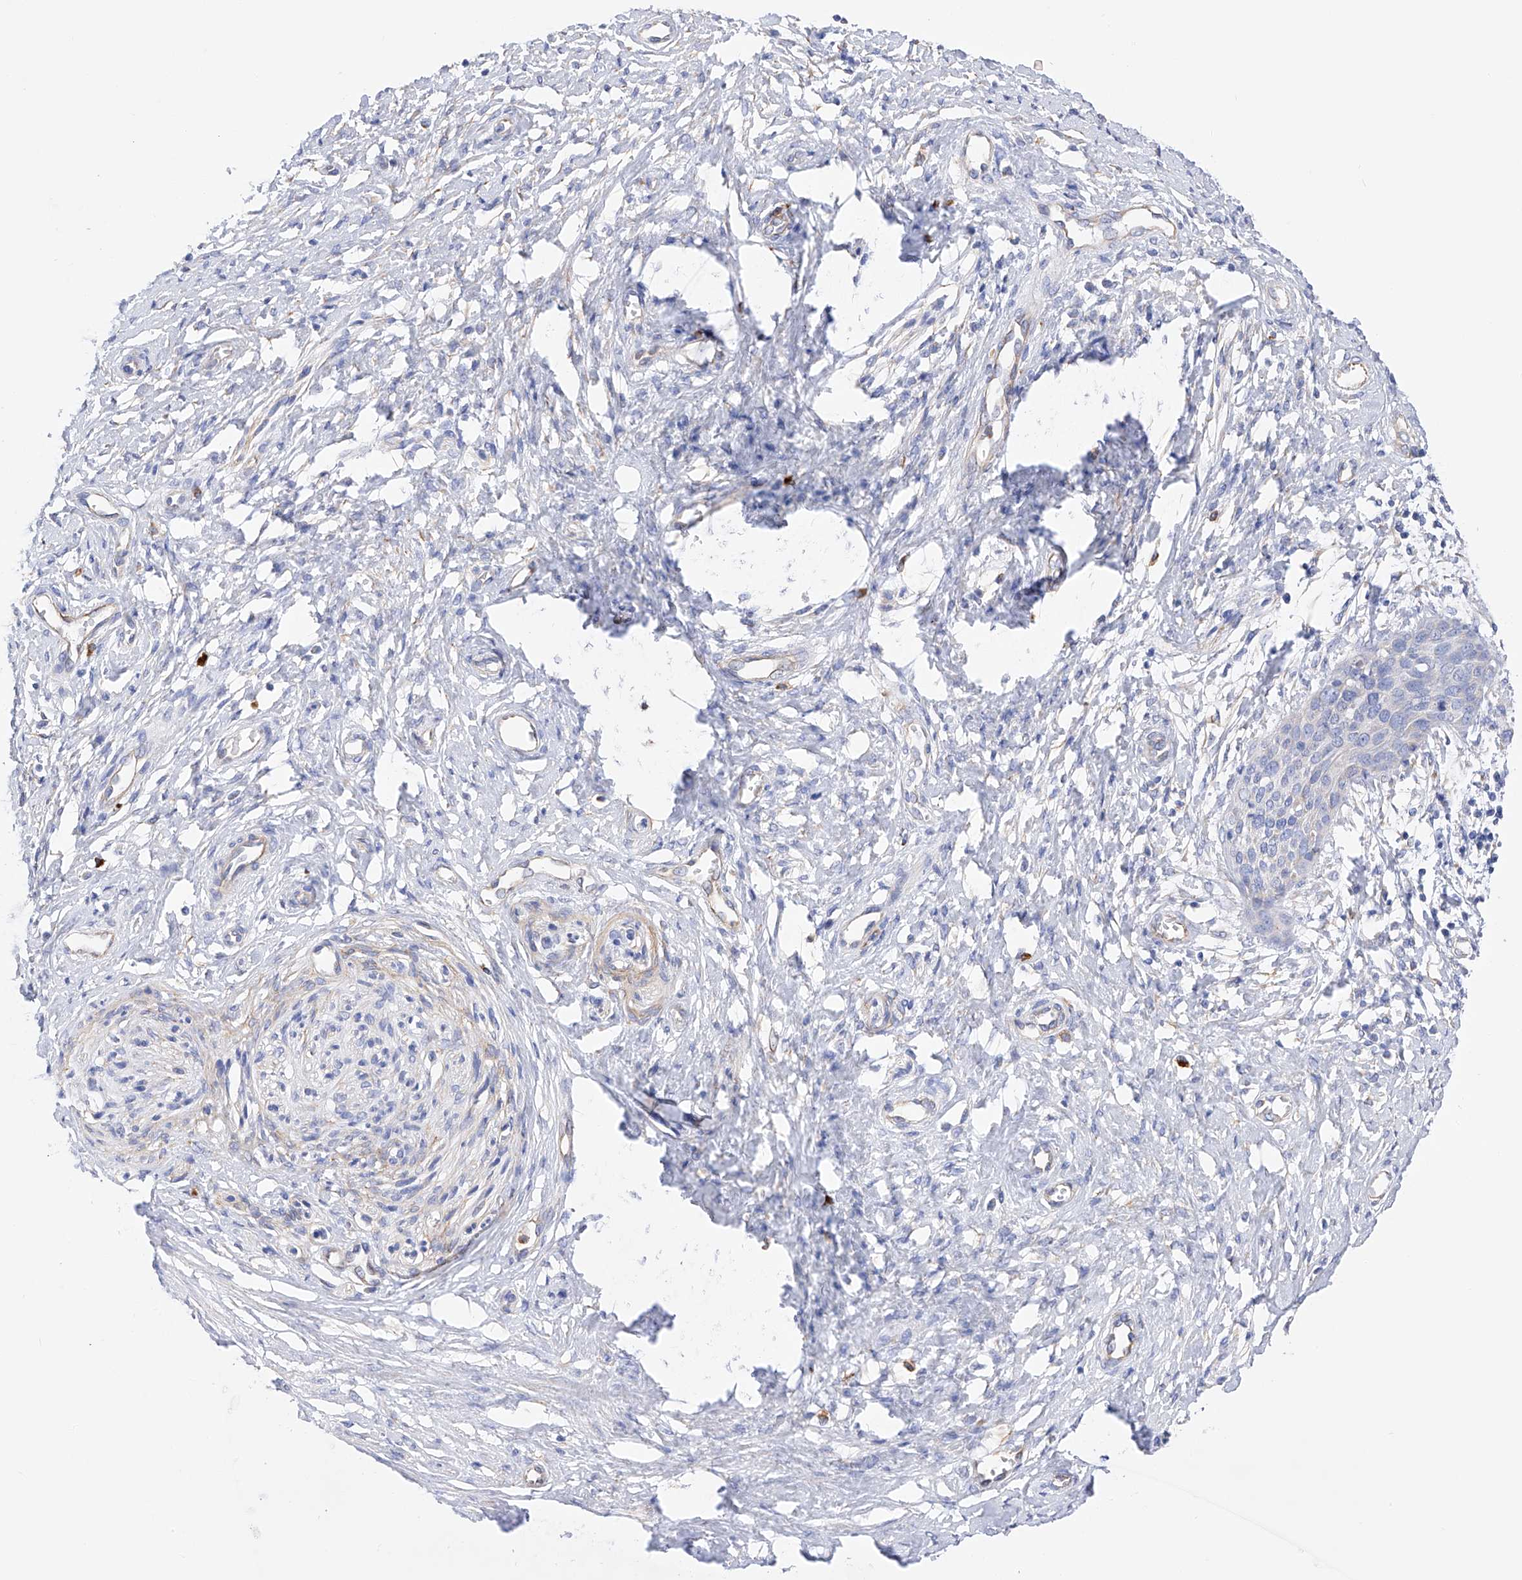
{"staining": {"intensity": "negative", "quantity": "none", "location": "none"}, "tissue": "cervical cancer", "cell_type": "Tumor cells", "image_type": "cancer", "snomed": [{"axis": "morphology", "description": "Squamous cell carcinoma, NOS"}, {"axis": "topography", "description": "Cervix"}], "caption": "This is an immunohistochemistry photomicrograph of squamous cell carcinoma (cervical). There is no expression in tumor cells.", "gene": "FLG", "patient": {"sex": "female", "age": 37}}